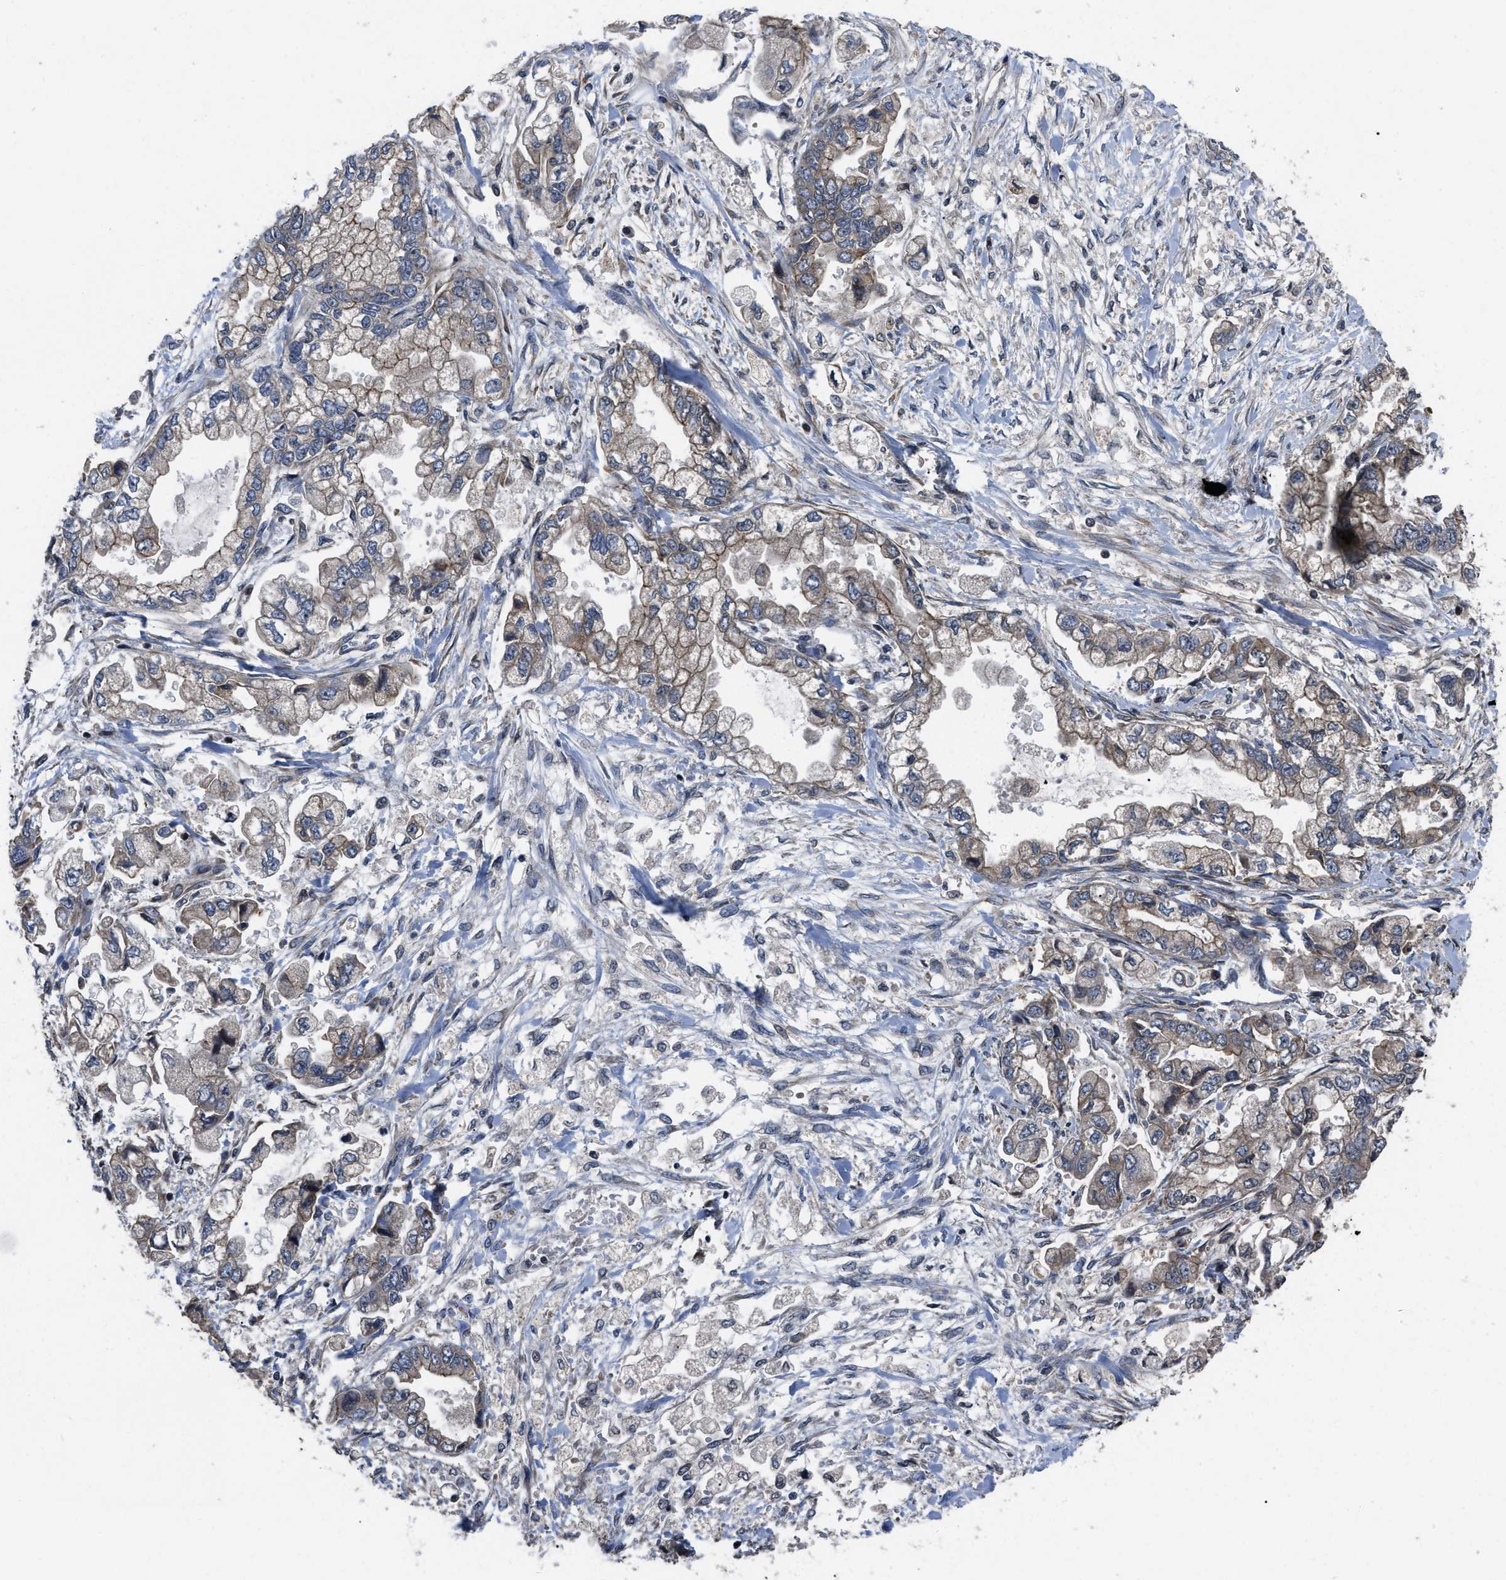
{"staining": {"intensity": "weak", "quantity": "25%-75%", "location": "cytoplasmic/membranous"}, "tissue": "stomach cancer", "cell_type": "Tumor cells", "image_type": "cancer", "snomed": [{"axis": "morphology", "description": "Normal tissue, NOS"}, {"axis": "morphology", "description": "Adenocarcinoma, NOS"}, {"axis": "topography", "description": "Stomach"}], "caption": "A low amount of weak cytoplasmic/membranous staining is present in about 25%-75% of tumor cells in stomach cancer (adenocarcinoma) tissue.", "gene": "DNAJC14", "patient": {"sex": "male", "age": 62}}